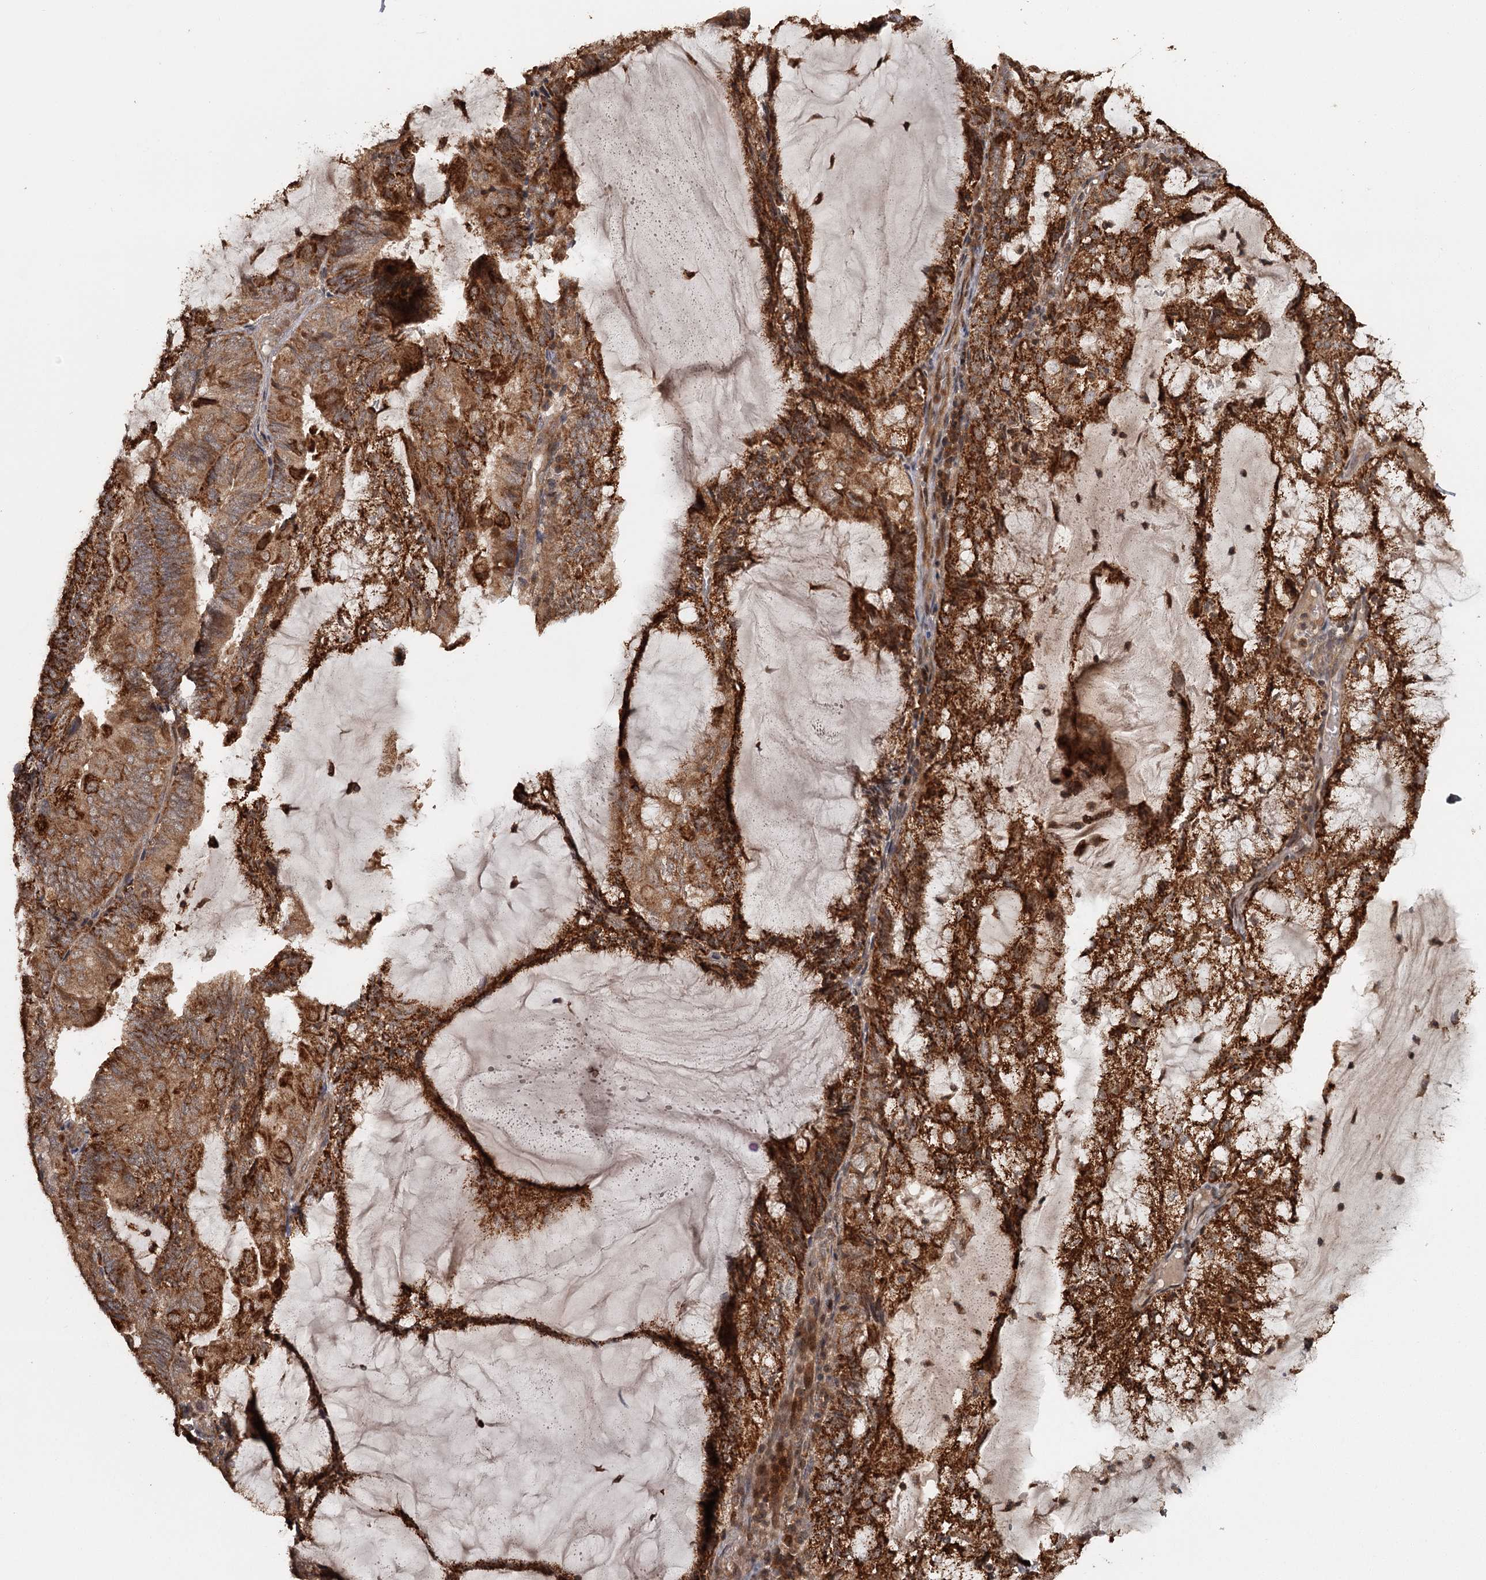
{"staining": {"intensity": "strong", "quantity": ">75%", "location": "cytoplasmic/membranous"}, "tissue": "endometrial cancer", "cell_type": "Tumor cells", "image_type": "cancer", "snomed": [{"axis": "morphology", "description": "Adenocarcinoma, NOS"}, {"axis": "topography", "description": "Endometrium"}], "caption": "The image shows staining of endometrial cancer, revealing strong cytoplasmic/membranous protein positivity (brown color) within tumor cells.", "gene": "FAXC", "patient": {"sex": "female", "age": 81}}